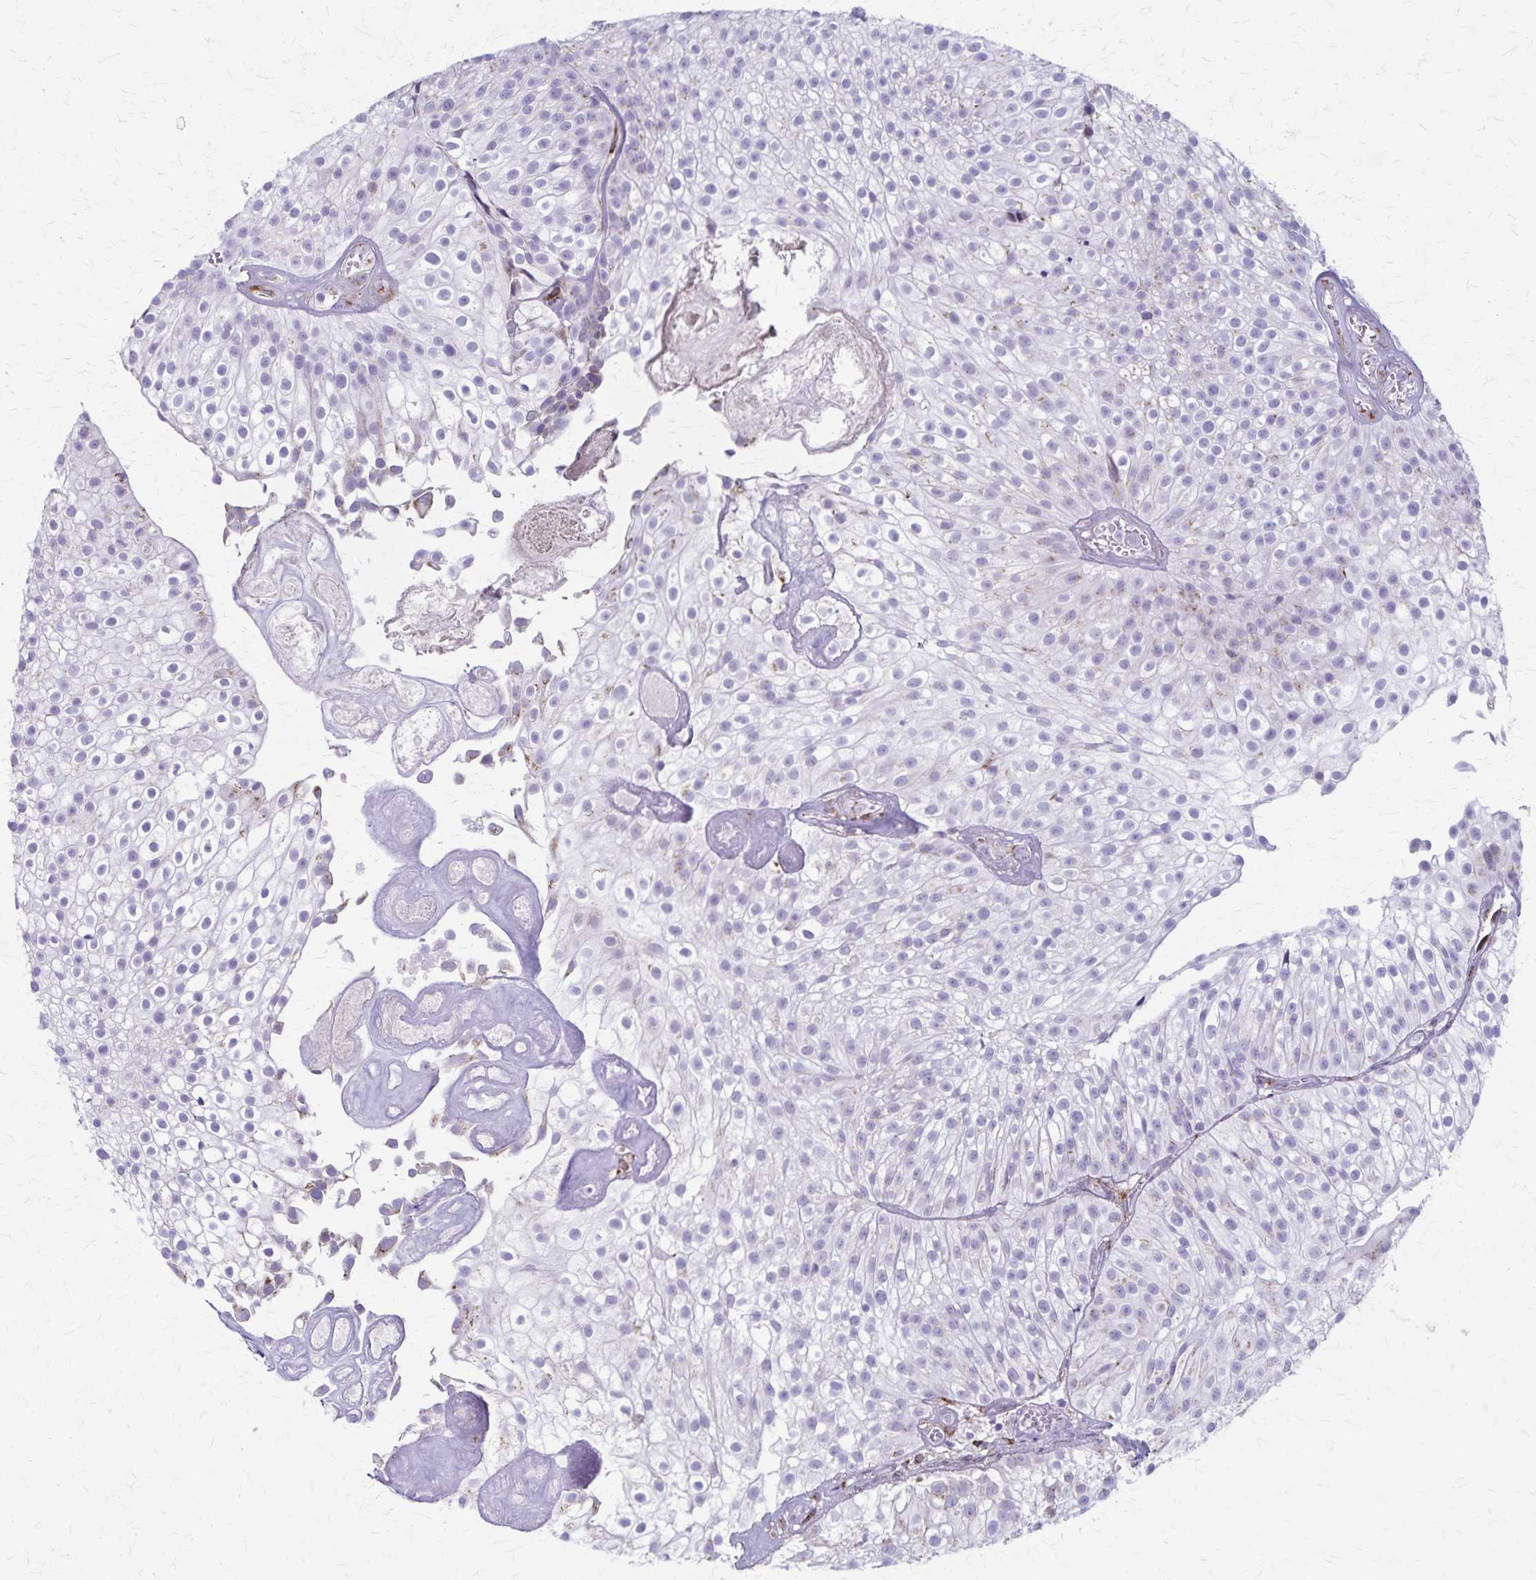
{"staining": {"intensity": "negative", "quantity": "none", "location": "none"}, "tissue": "urothelial cancer", "cell_type": "Tumor cells", "image_type": "cancer", "snomed": [{"axis": "morphology", "description": "Urothelial carcinoma, Low grade"}, {"axis": "topography", "description": "Urinary bladder"}], "caption": "Immunohistochemical staining of urothelial cancer shows no significant positivity in tumor cells.", "gene": "MCFD2", "patient": {"sex": "male", "age": 70}}